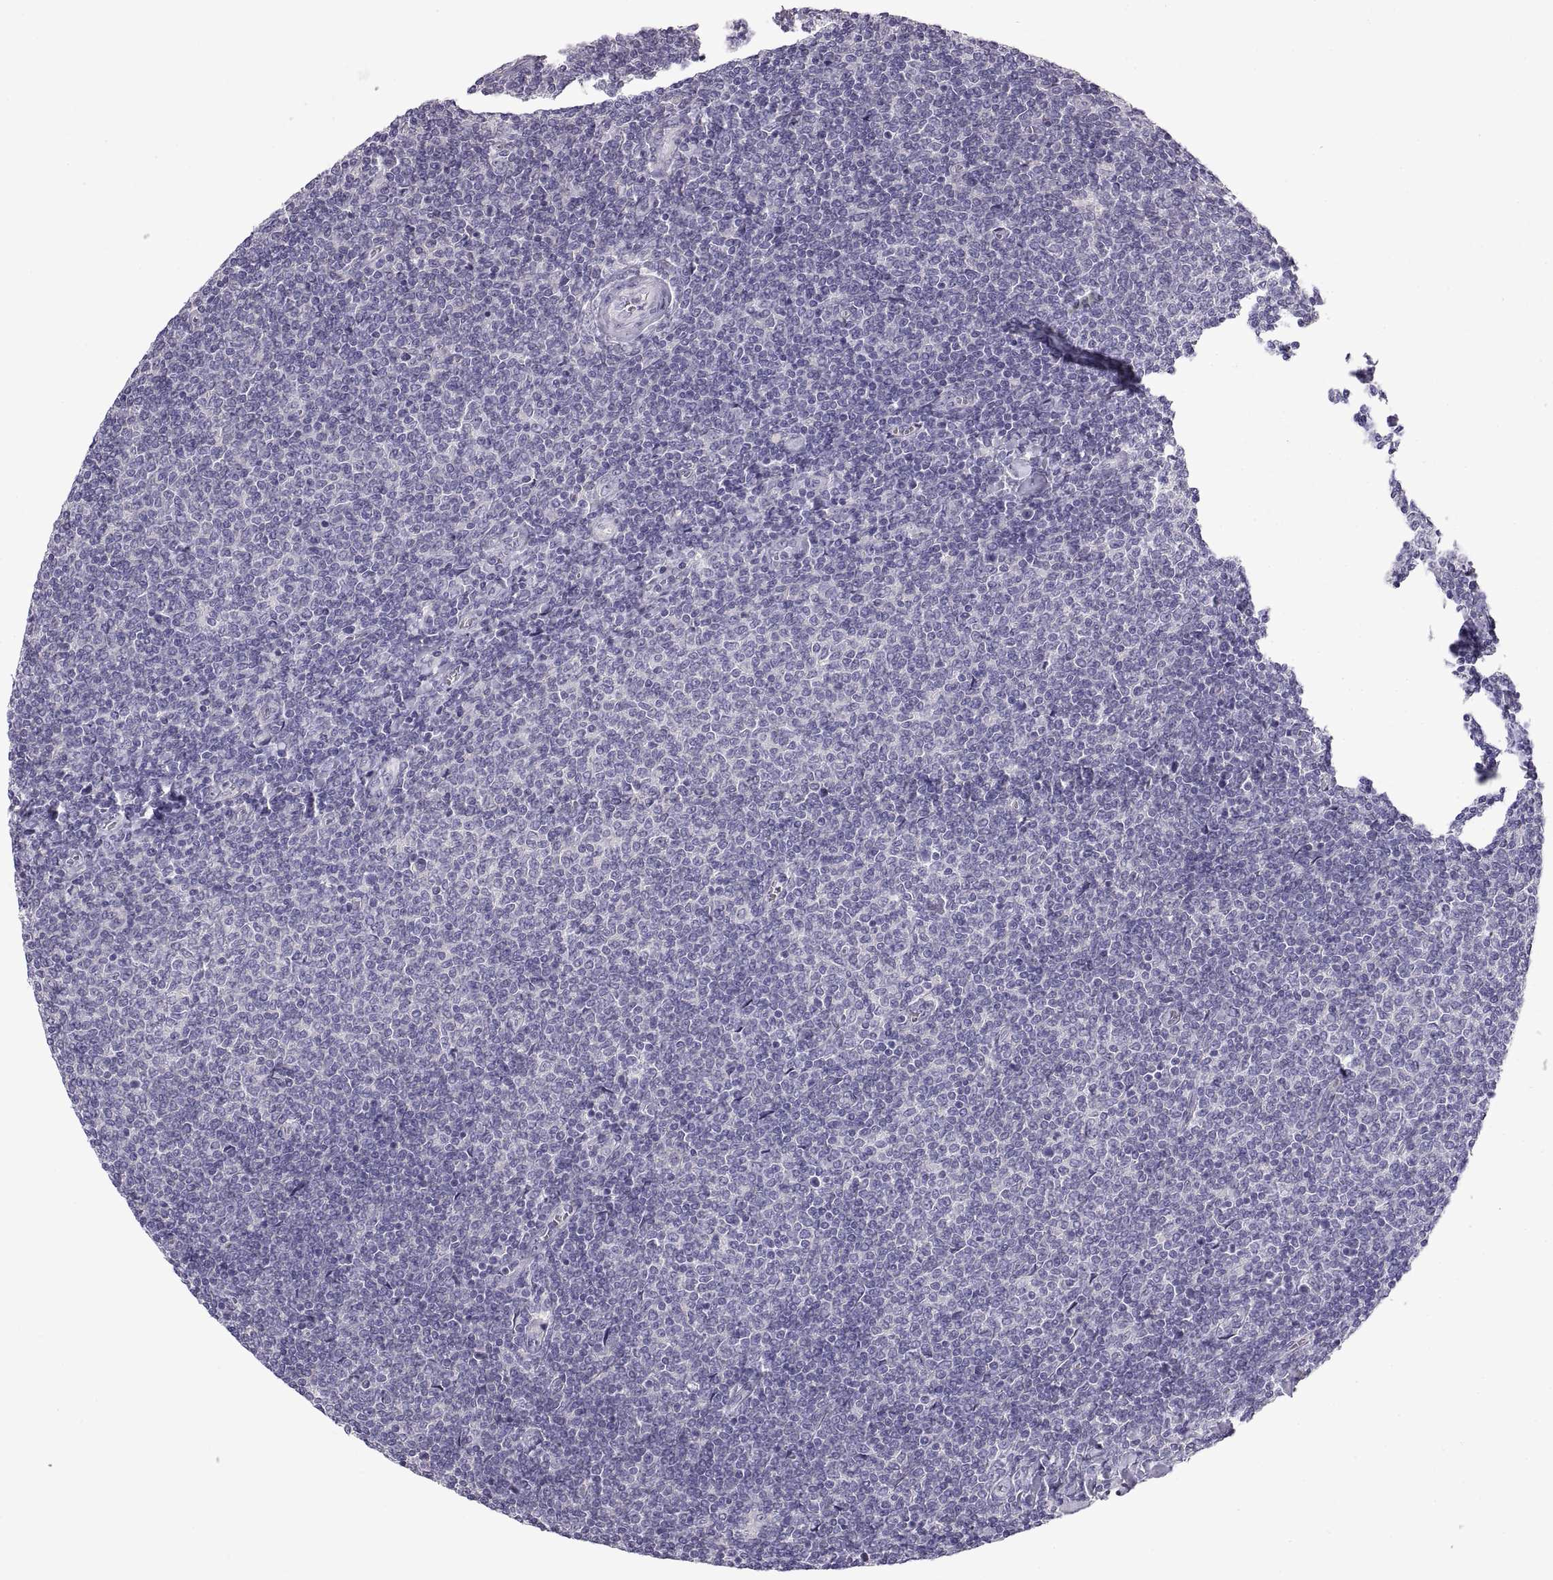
{"staining": {"intensity": "negative", "quantity": "none", "location": "none"}, "tissue": "lymphoma", "cell_type": "Tumor cells", "image_type": "cancer", "snomed": [{"axis": "morphology", "description": "Malignant lymphoma, non-Hodgkin's type, Low grade"}, {"axis": "topography", "description": "Lymph node"}], "caption": "An immunohistochemistry histopathology image of low-grade malignant lymphoma, non-Hodgkin's type is shown. There is no staining in tumor cells of low-grade malignant lymphoma, non-Hodgkin's type.", "gene": "CRYBB3", "patient": {"sex": "male", "age": 52}}